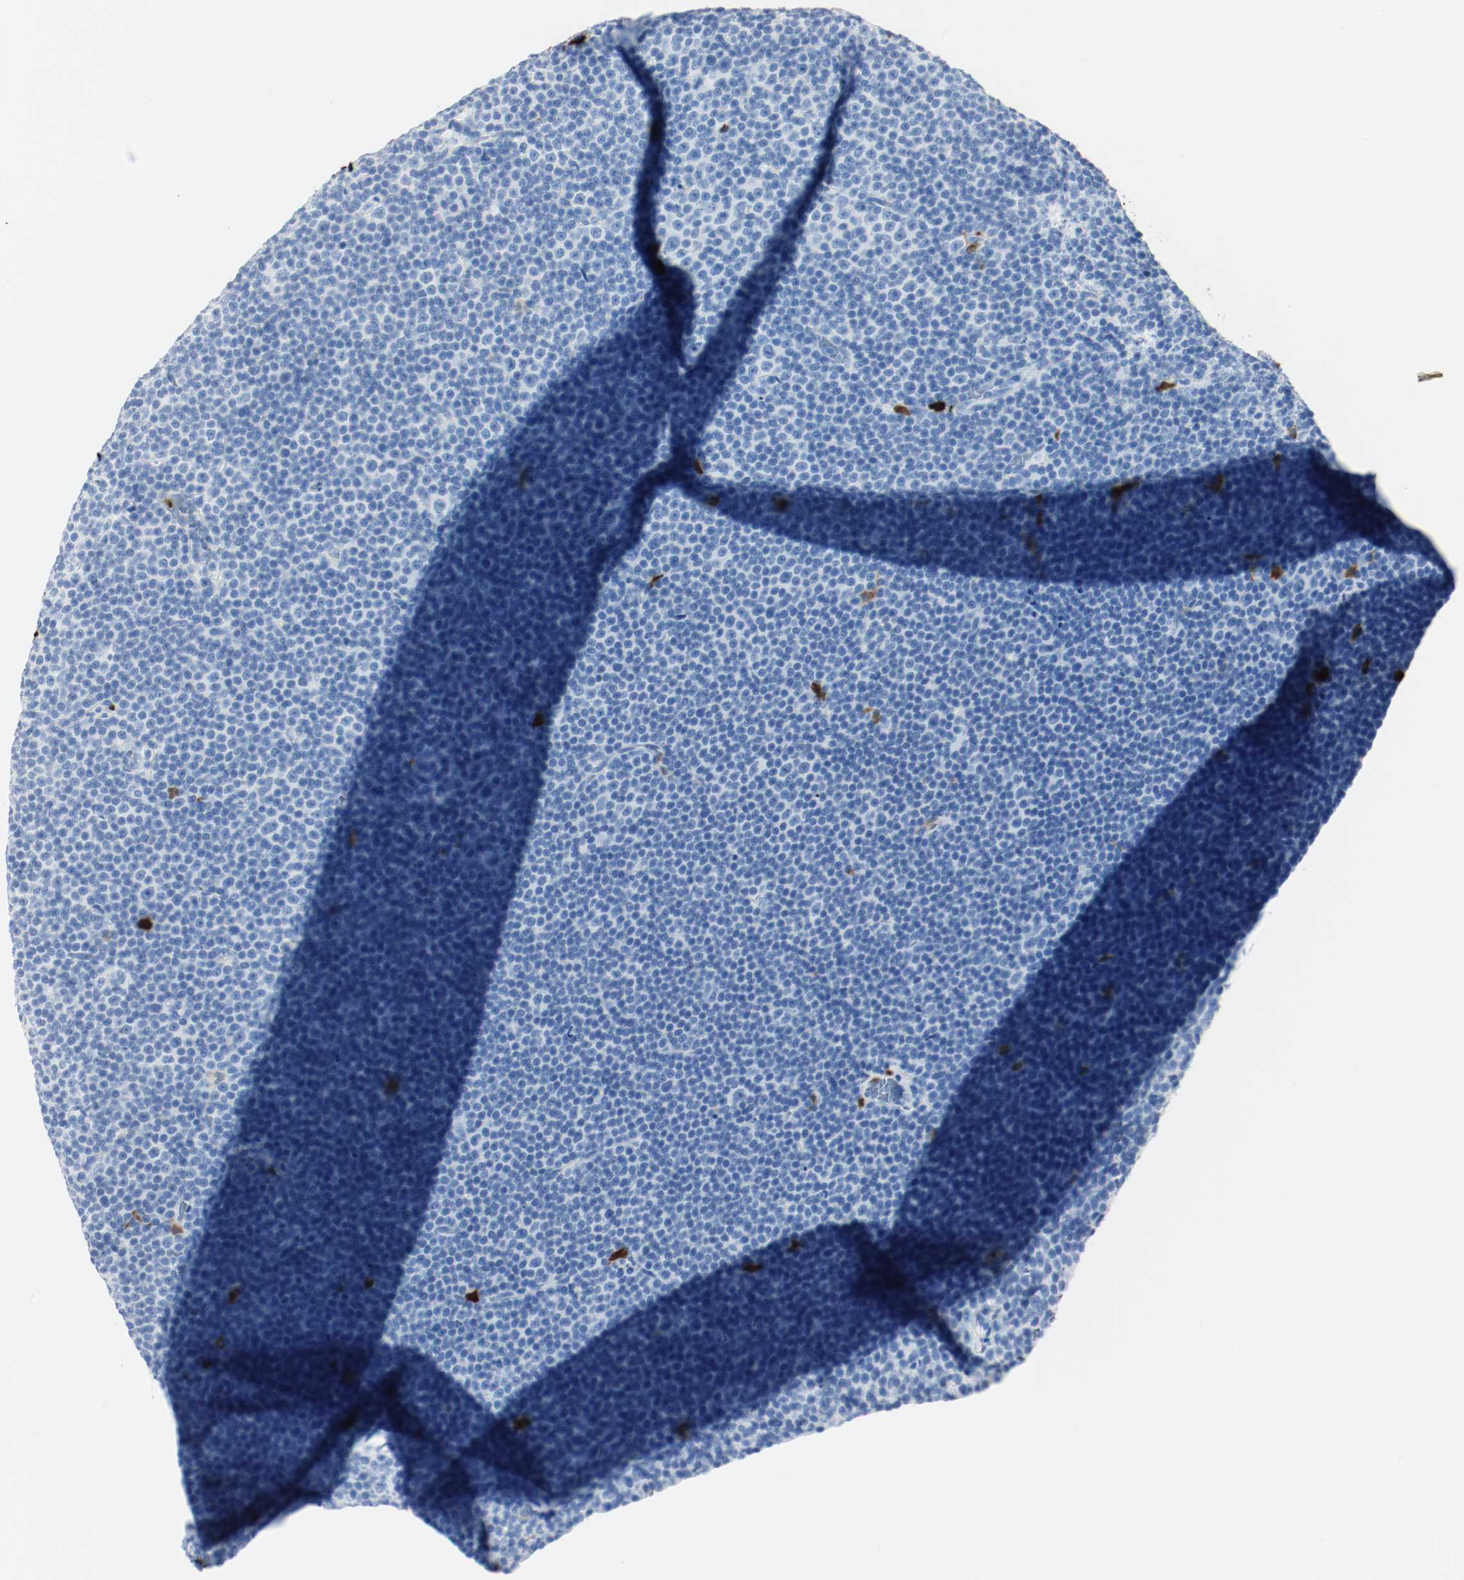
{"staining": {"intensity": "negative", "quantity": "none", "location": "none"}, "tissue": "lymphoma", "cell_type": "Tumor cells", "image_type": "cancer", "snomed": [{"axis": "morphology", "description": "Malignant lymphoma, non-Hodgkin's type, Low grade"}, {"axis": "topography", "description": "Lymph node"}], "caption": "The photomicrograph exhibits no staining of tumor cells in malignant lymphoma, non-Hodgkin's type (low-grade).", "gene": "S100A9", "patient": {"sex": "female", "age": 67}}